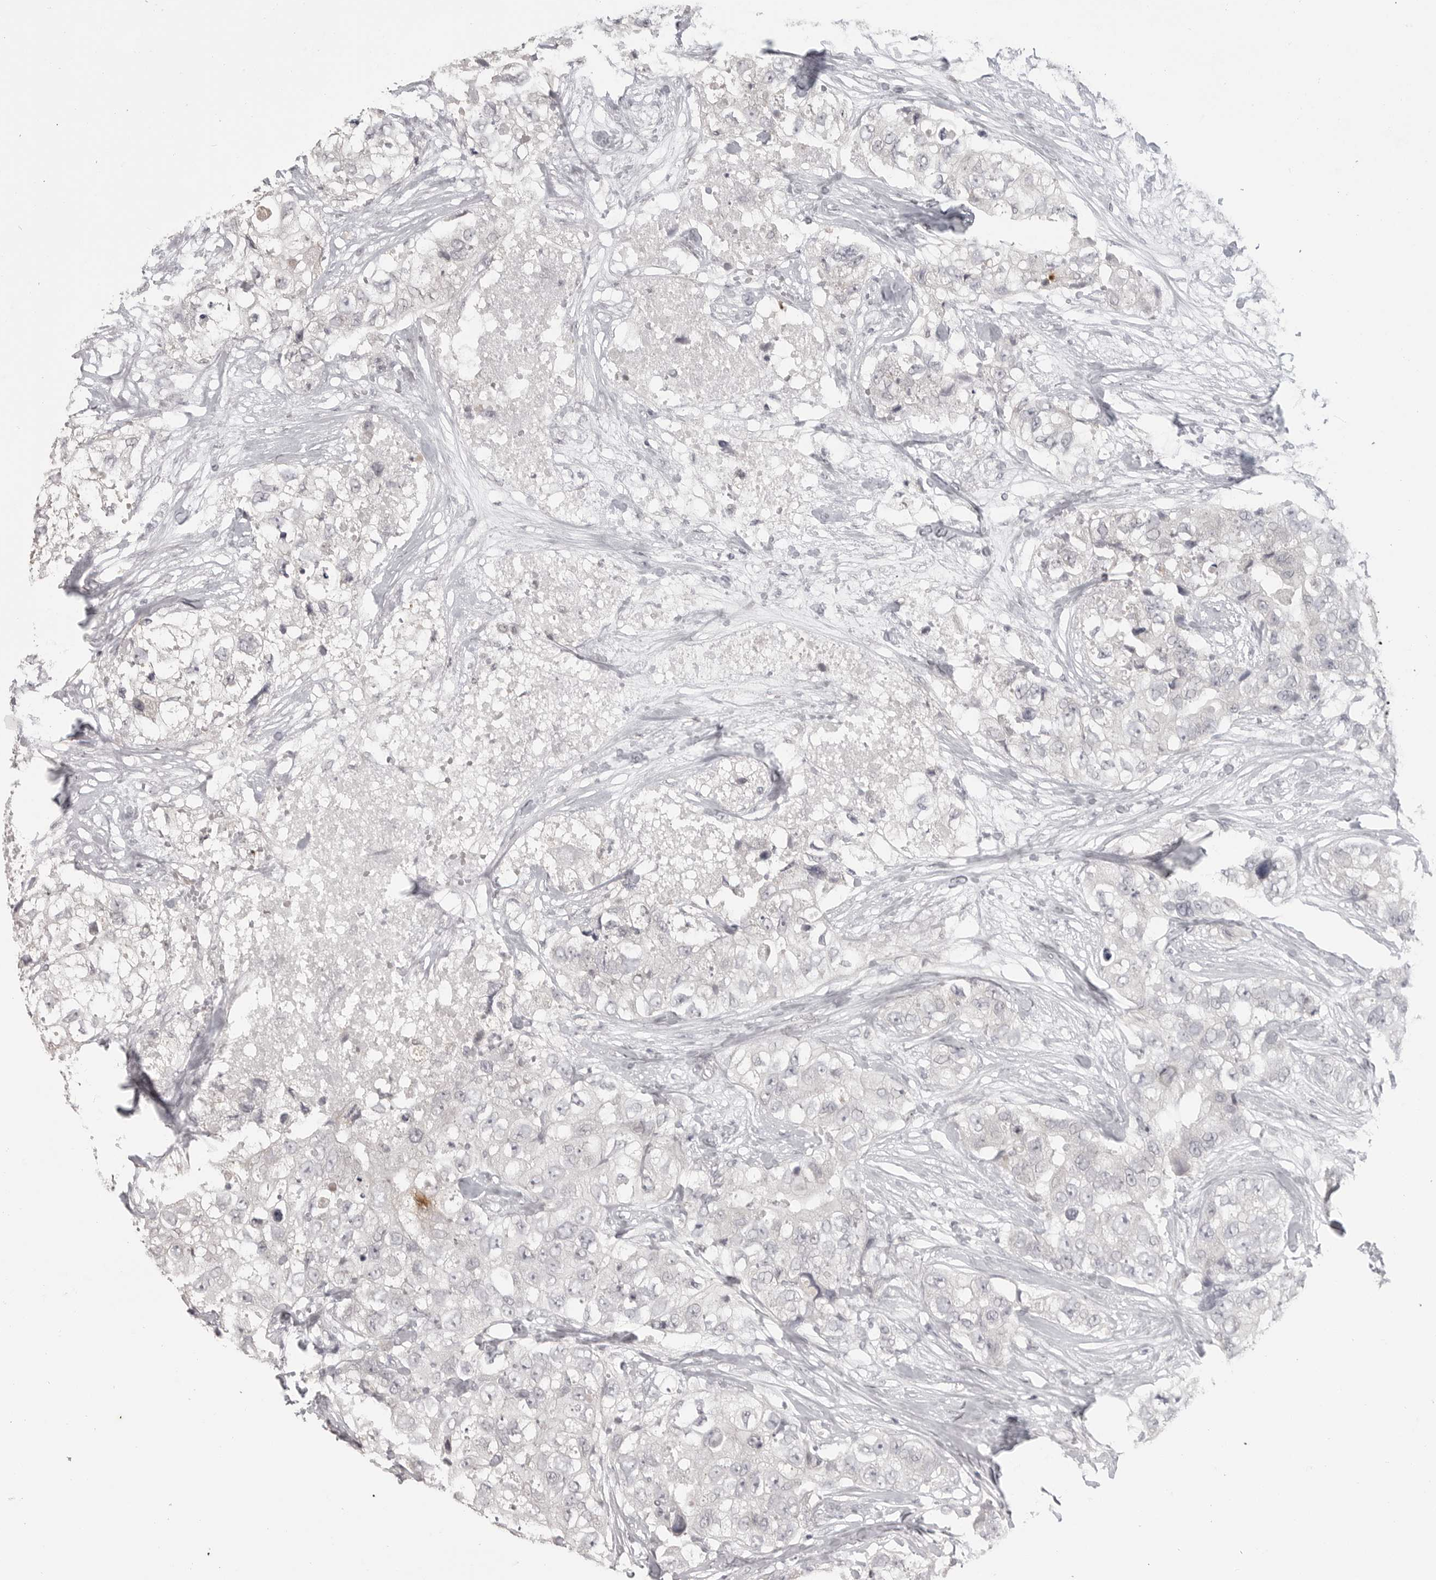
{"staining": {"intensity": "negative", "quantity": "none", "location": "none"}, "tissue": "breast cancer", "cell_type": "Tumor cells", "image_type": "cancer", "snomed": [{"axis": "morphology", "description": "Duct carcinoma"}, {"axis": "topography", "description": "Breast"}], "caption": "Histopathology image shows no significant protein staining in tumor cells of breast cancer.", "gene": "PRSS1", "patient": {"sex": "female", "age": 62}}